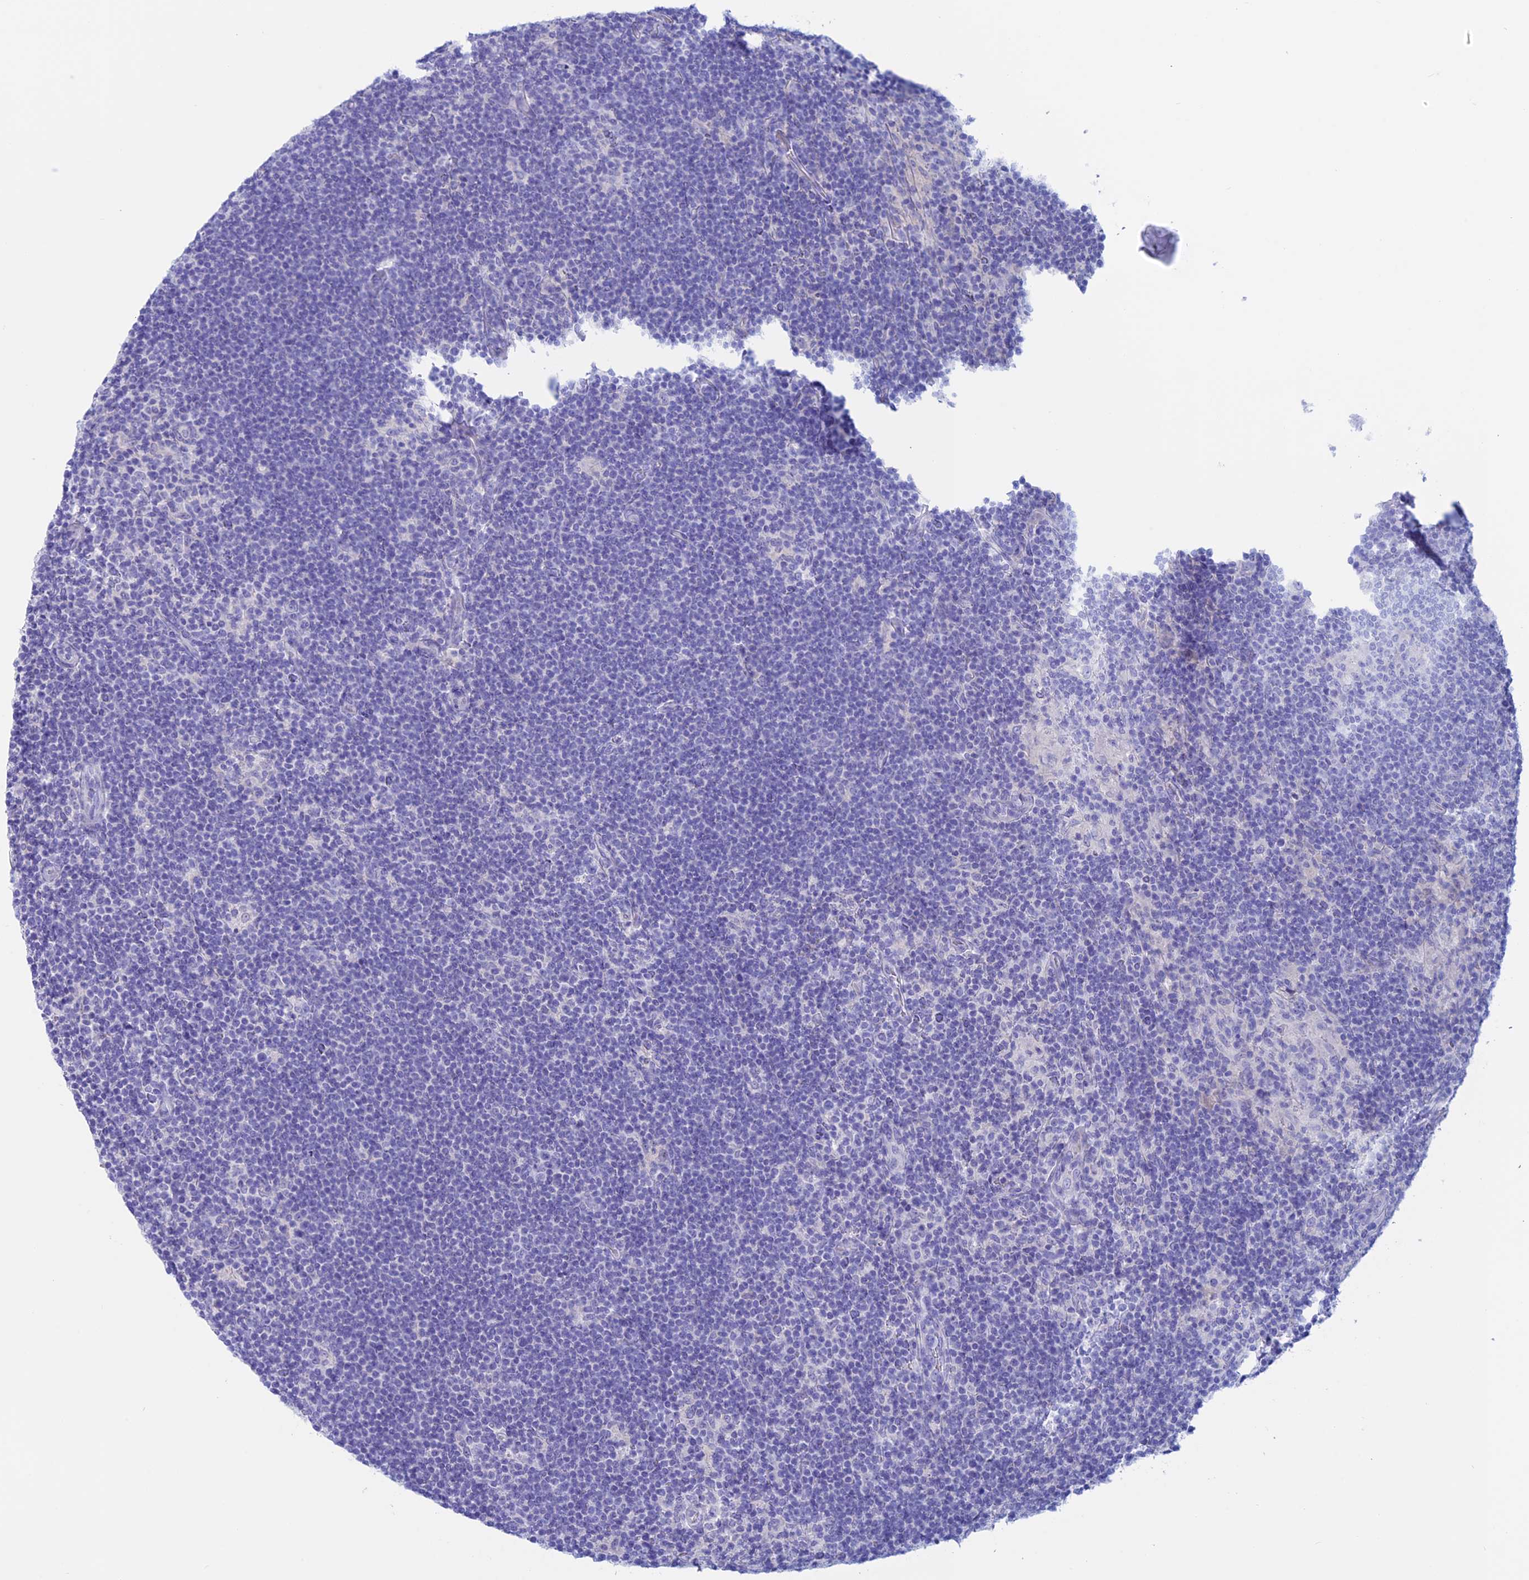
{"staining": {"intensity": "negative", "quantity": "none", "location": "none"}, "tissue": "lymphoma", "cell_type": "Tumor cells", "image_type": "cancer", "snomed": [{"axis": "morphology", "description": "Hodgkin's disease, NOS"}, {"axis": "topography", "description": "Lymph node"}], "caption": "Lymphoma stained for a protein using immunohistochemistry (IHC) exhibits no expression tumor cells.", "gene": "RP1", "patient": {"sex": "female", "age": 57}}